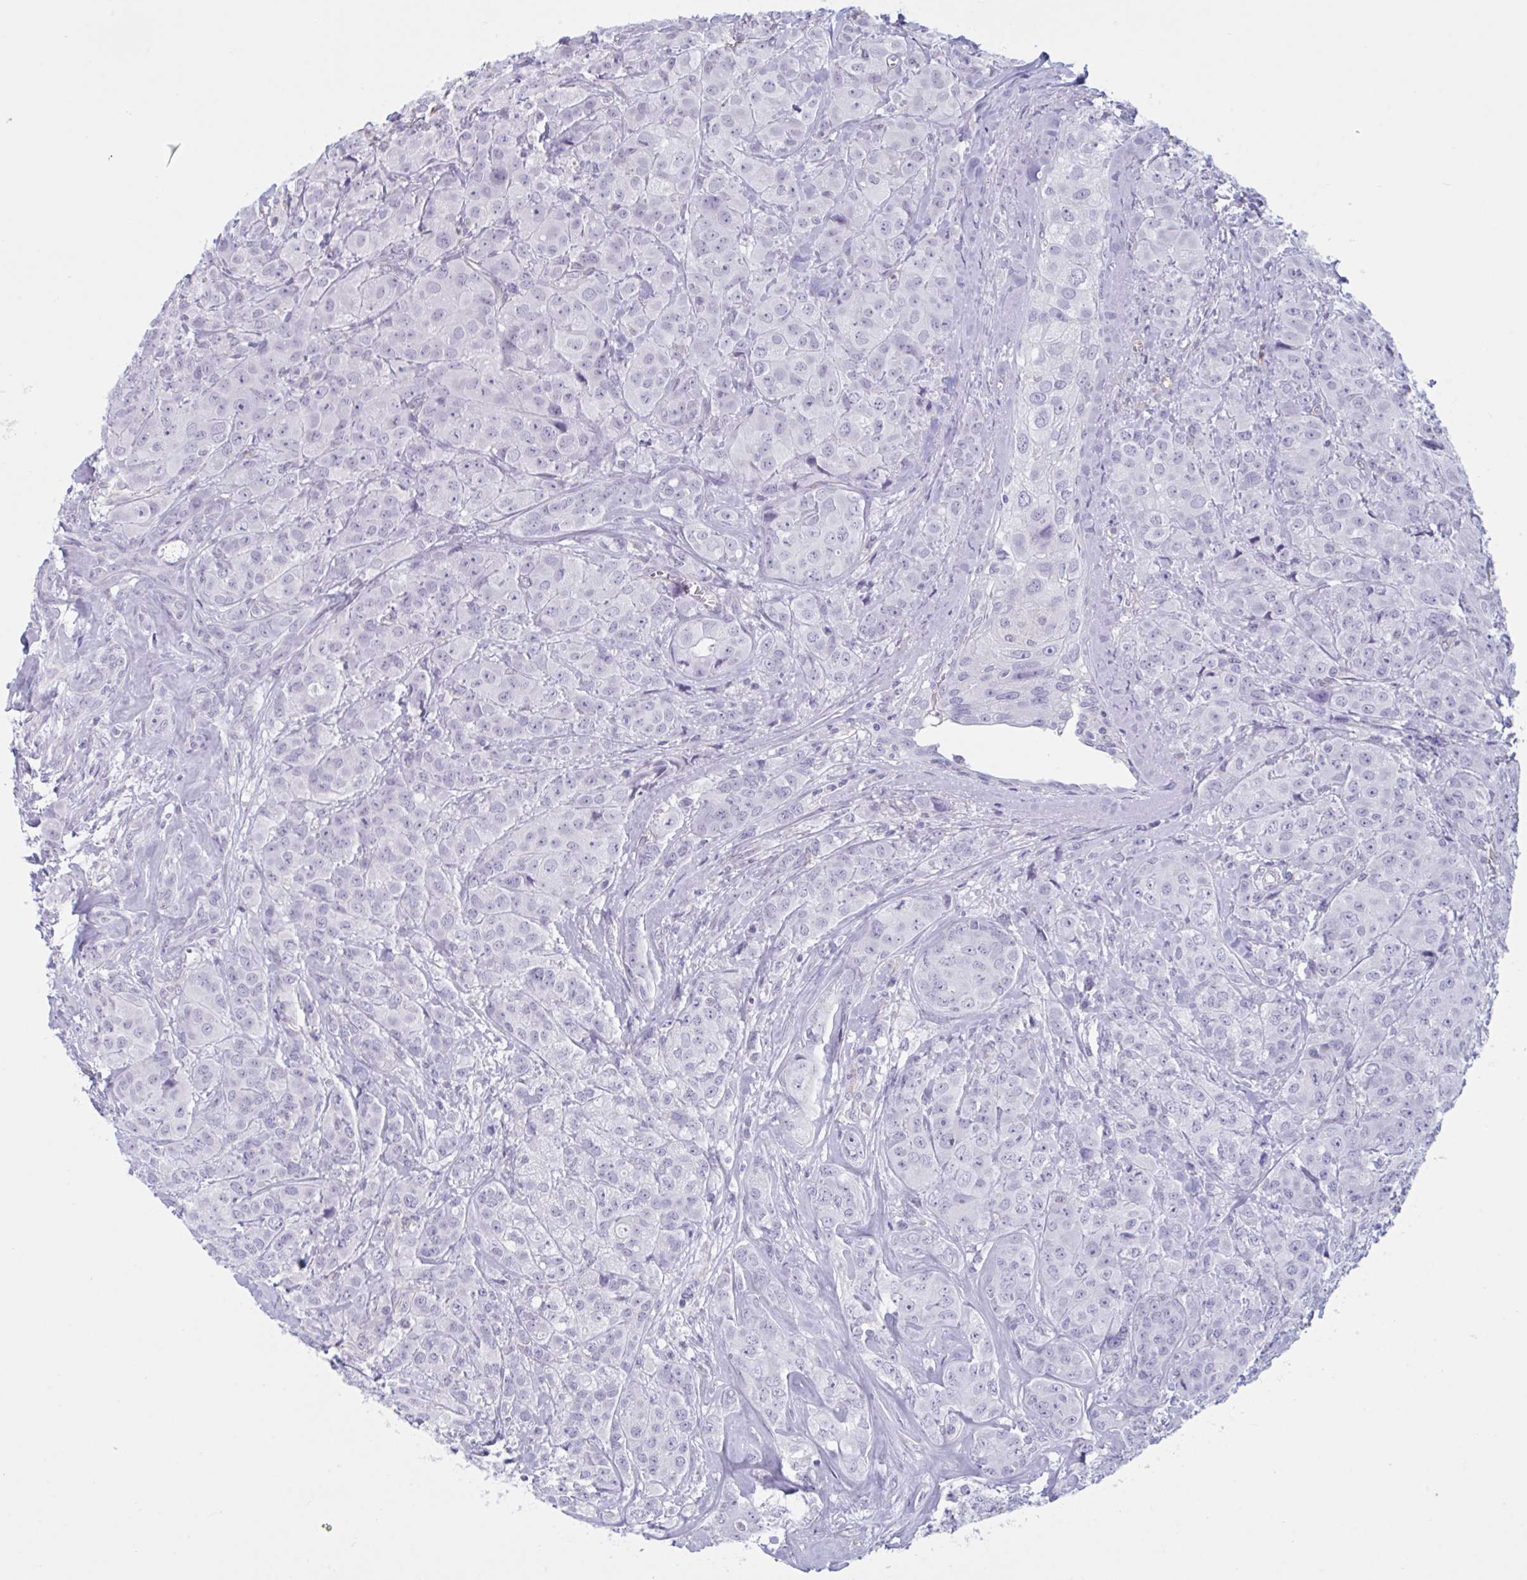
{"staining": {"intensity": "negative", "quantity": "none", "location": "none"}, "tissue": "breast cancer", "cell_type": "Tumor cells", "image_type": "cancer", "snomed": [{"axis": "morphology", "description": "Normal tissue, NOS"}, {"axis": "morphology", "description": "Duct carcinoma"}, {"axis": "topography", "description": "Breast"}], "caption": "There is no significant positivity in tumor cells of intraductal carcinoma (breast).", "gene": "OR1L3", "patient": {"sex": "female", "age": 43}}